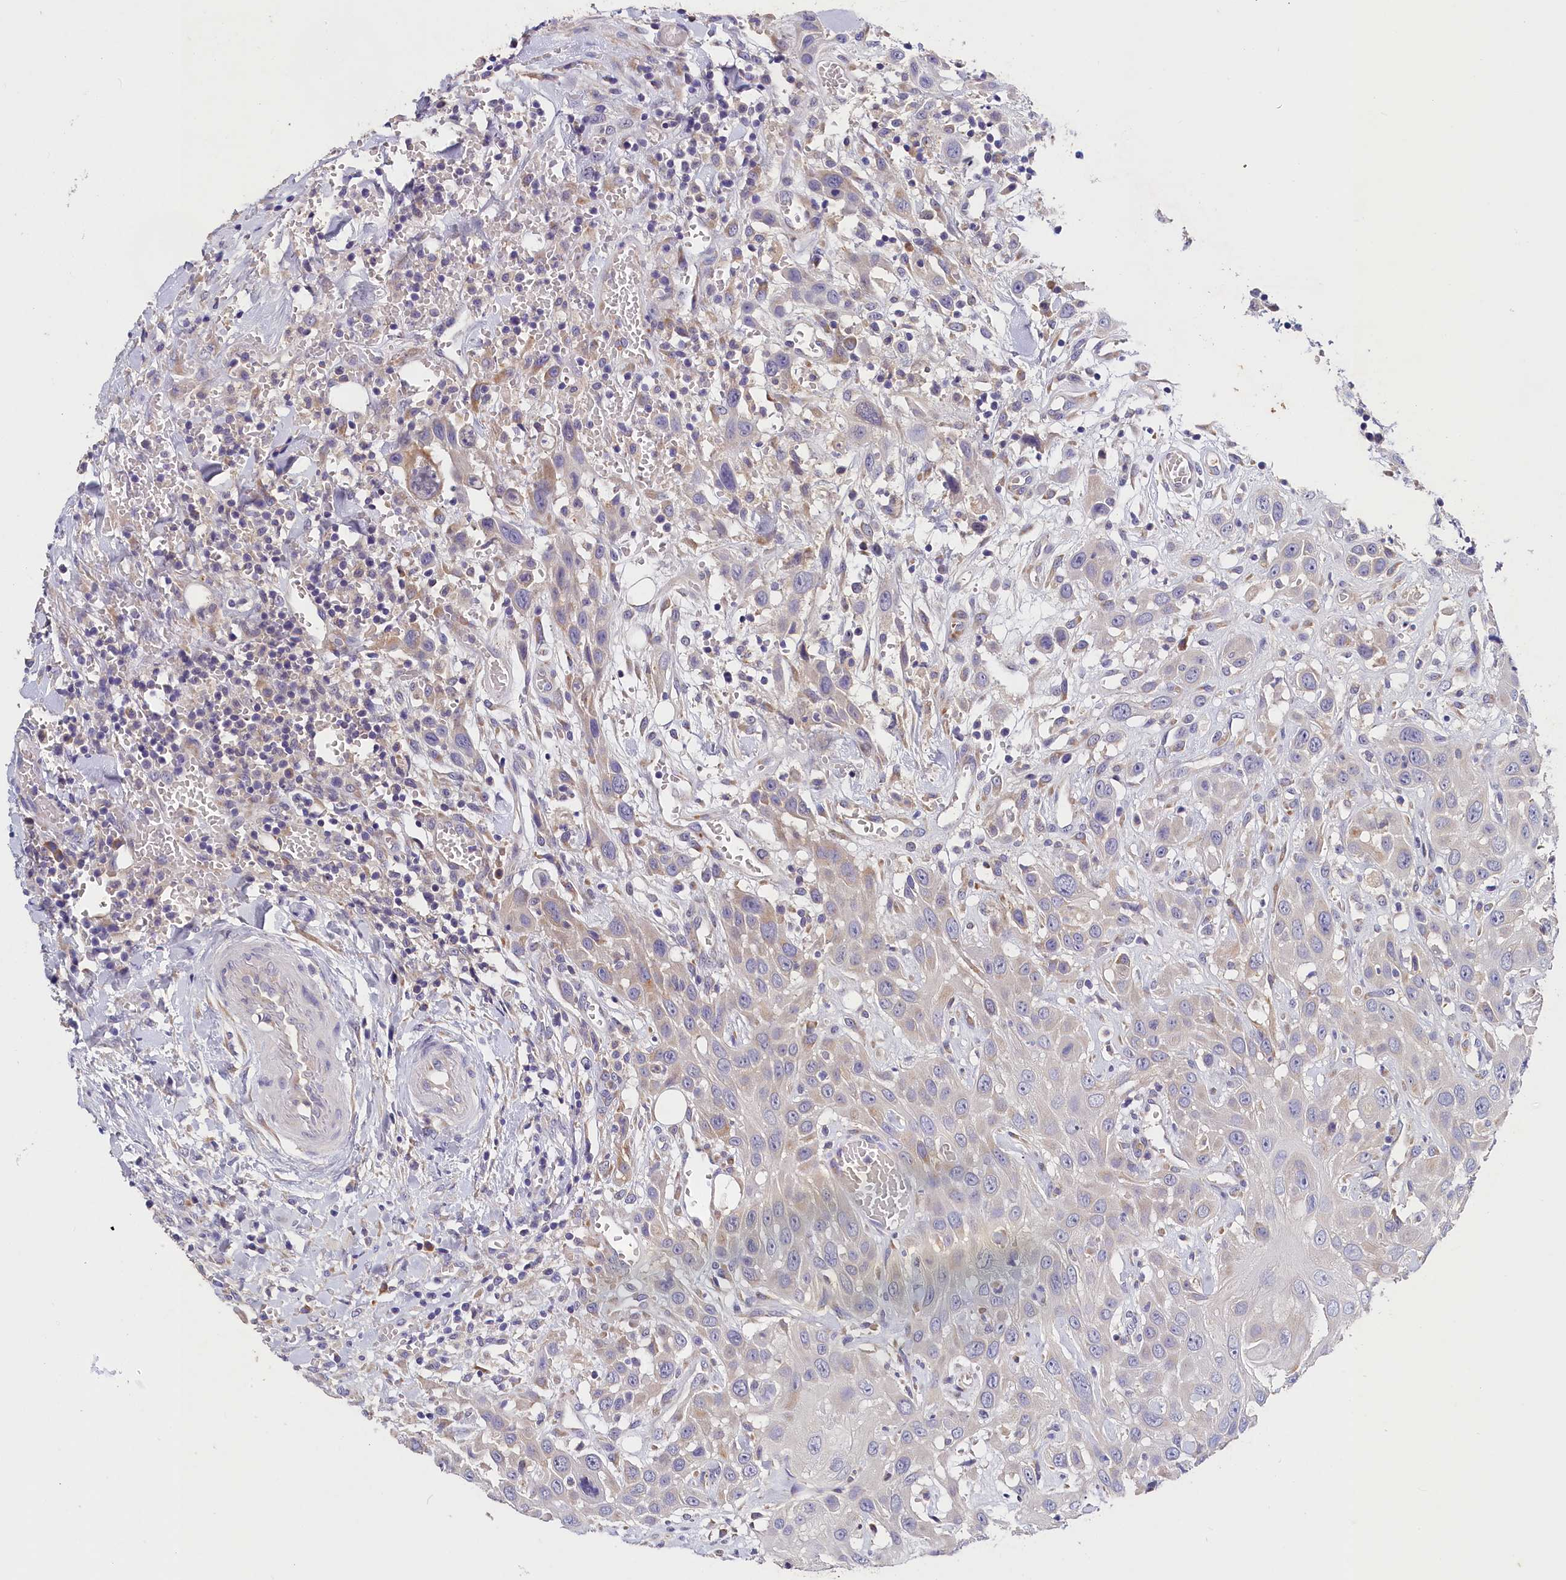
{"staining": {"intensity": "weak", "quantity": "<25%", "location": "cytoplasmic/membranous"}, "tissue": "head and neck cancer", "cell_type": "Tumor cells", "image_type": "cancer", "snomed": [{"axis": "morphology", "description": "Squamous cell carcinoma, NOS"}, {"axis": "topography", "description": "Head-Neck"}], "caption": "Immunohistochemical staining of squamous cell carcinoma (head and neck) reveals no significant positivity in tumor cells. The staining is performed using DAB (3,3'-diaminobenzidine) brown chromogen with nuclei counter-stained in using hematoxylin.", "gene": "ST7L", "patient": {"sex": "male", "age": 81}}